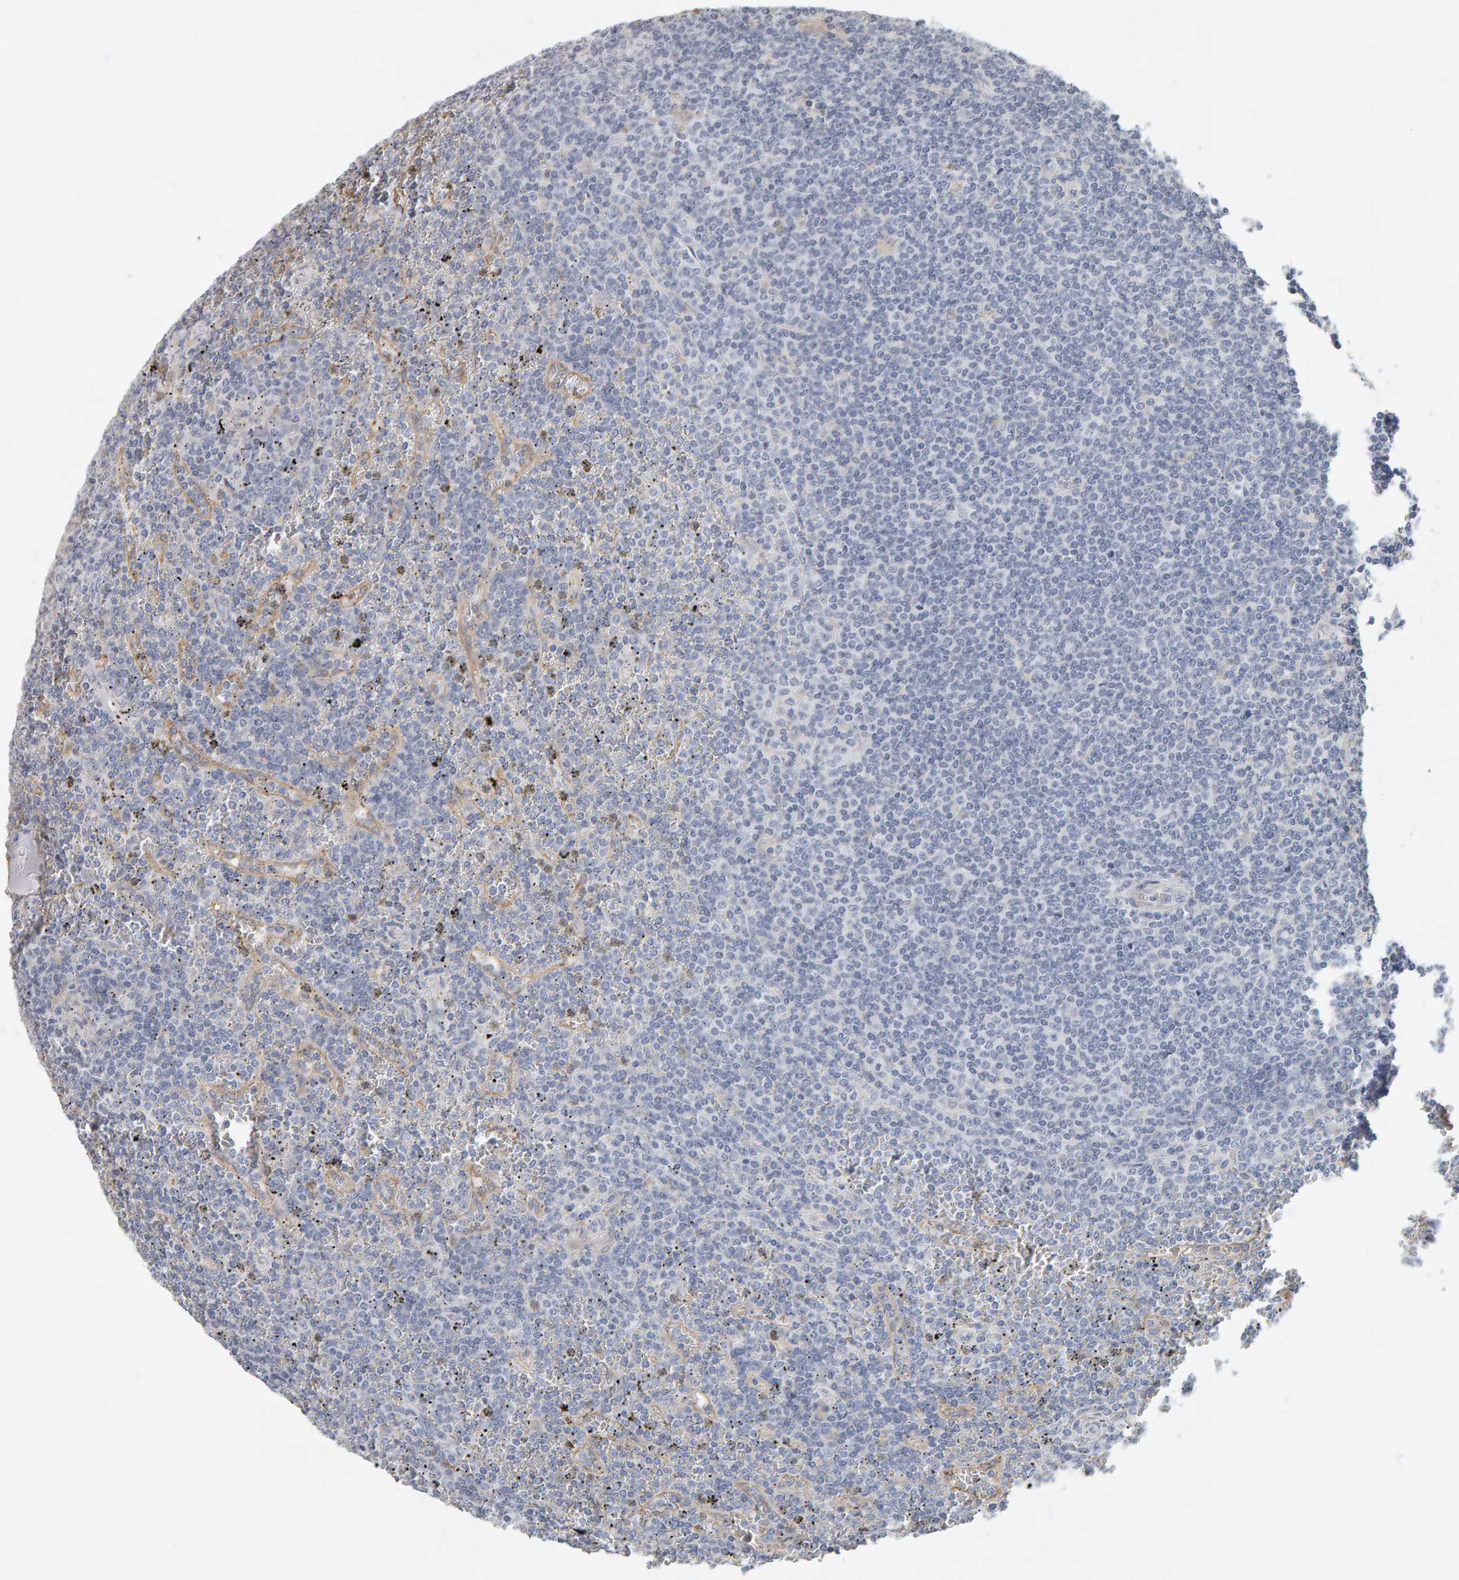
{"staining": {"intensity": "negative", "quantity": "none", "location": "none"}, "tissue": "lymphoma", "cell_type": "Tumor cells", "image_type": "cancer", "snomed": [{"axis": "morphology", "description": "Malignant lymphoma, non-Hodgkin's type, Low grade"}, {"axis": "topography", "description": "Spleen"}], "caption": "The micrograph exhibits no staining of tumor cells in malignant lymphoma, non-Hodgkin's type (low-grade). Brightfield microscopy of immunohistochemistry stained with DAB (brown) and hematoxylin (blue), captured at high magnification.", "gene": "ADHFE1", "patient": {"sex": "female", "age": 19}}